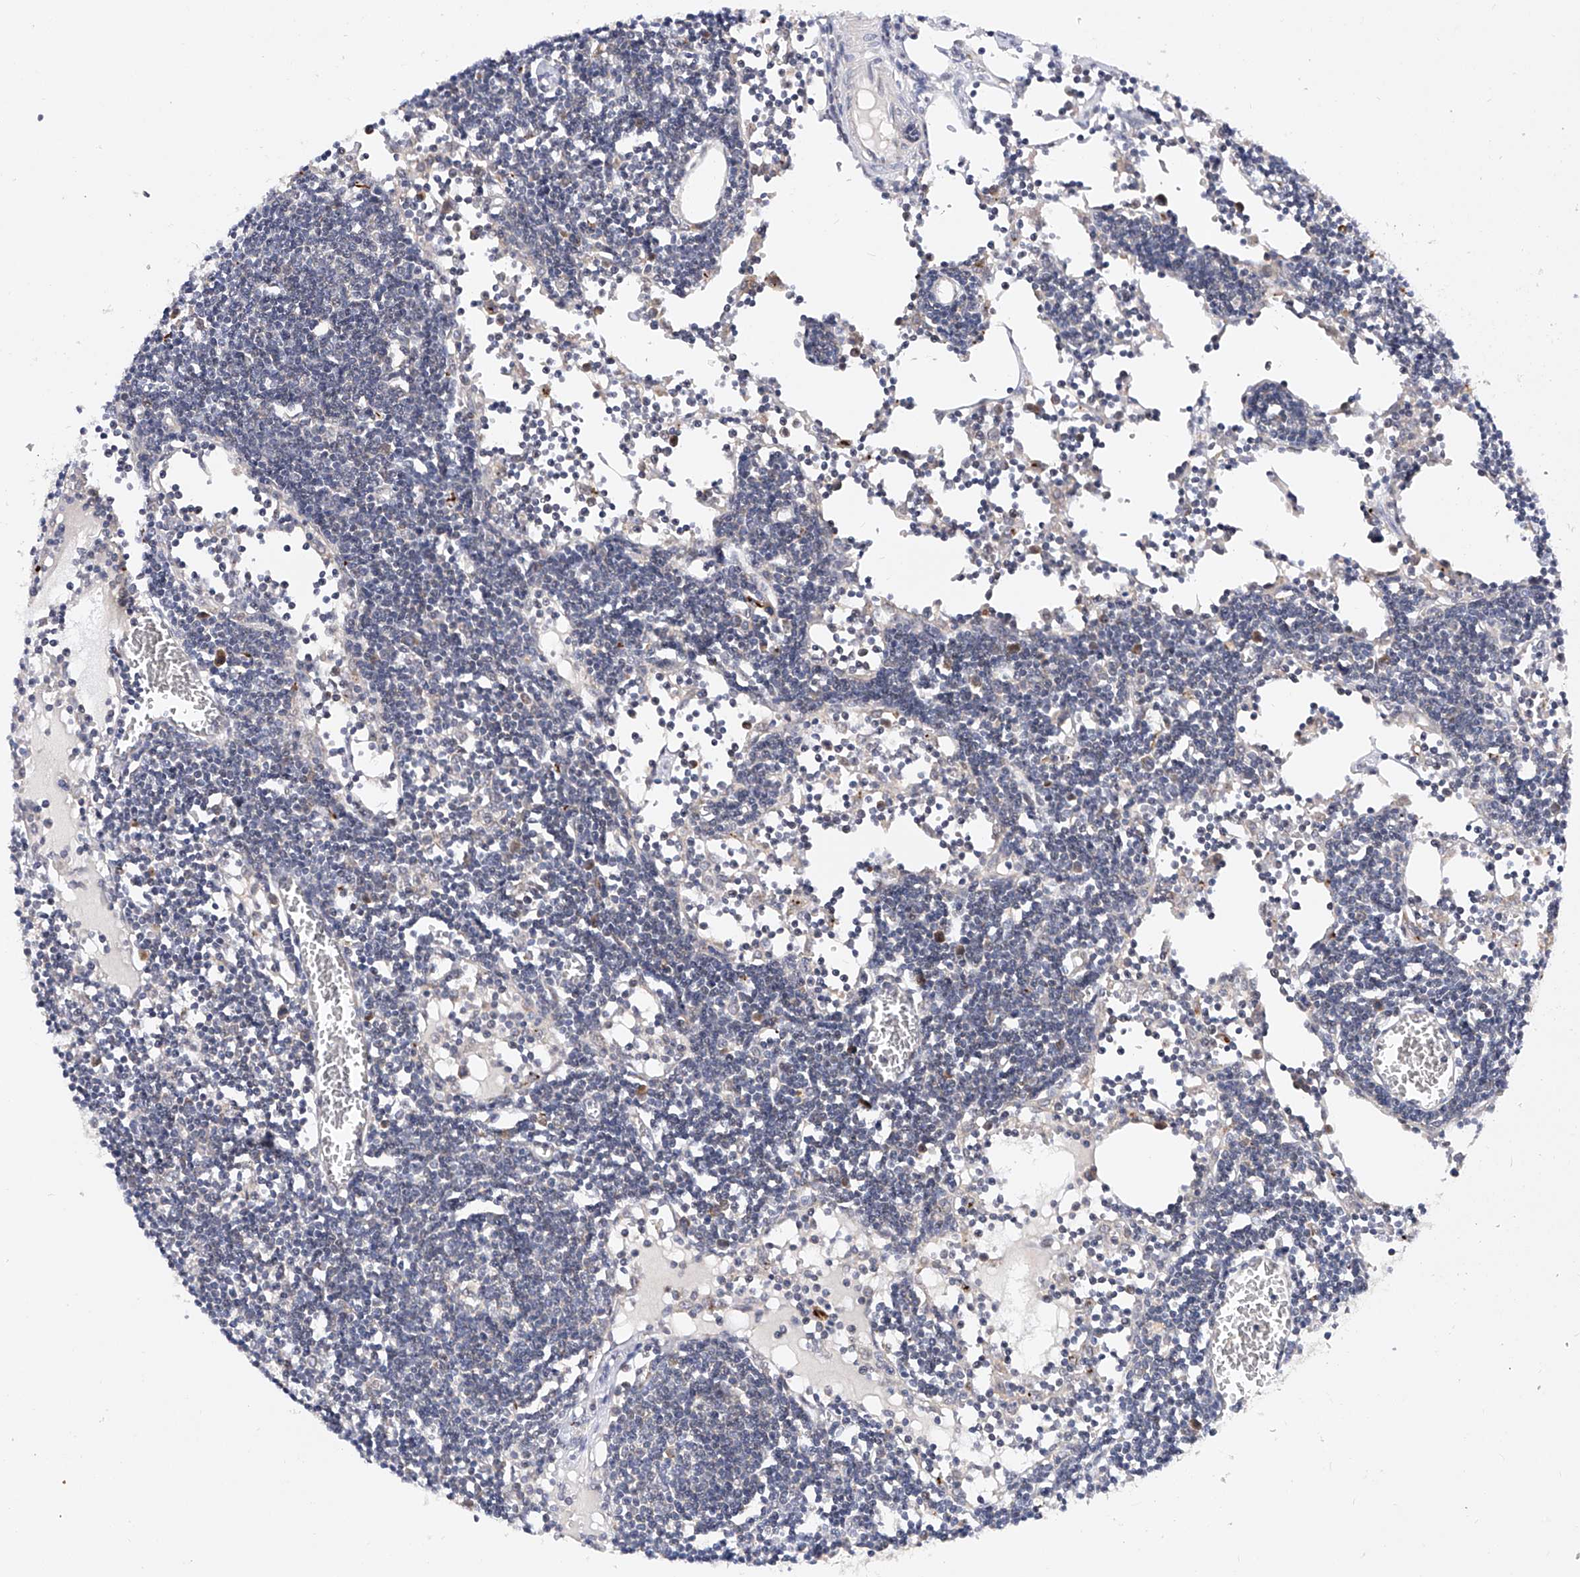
{"staining": {"intensity": "weak", "quantity": "<25%", "location": "cytoplasmic/membranous"}, "tissue": "lymph node", "cell_type": "Germinal center cells", "image_type": "normal", "snomed": [{"axis": "morphology", "description": "Normal tissue, NOS"}, {"axis": "topography", "description": "Lymph node"}], "caption": "Immunohistochemistry (IHC) image of normal lymph node: lymph node stained with DAB exhibits no significant protein positivity in germinal center cells.", "gene": "USP45", "patient": {"sex": "female", "age": 11}}